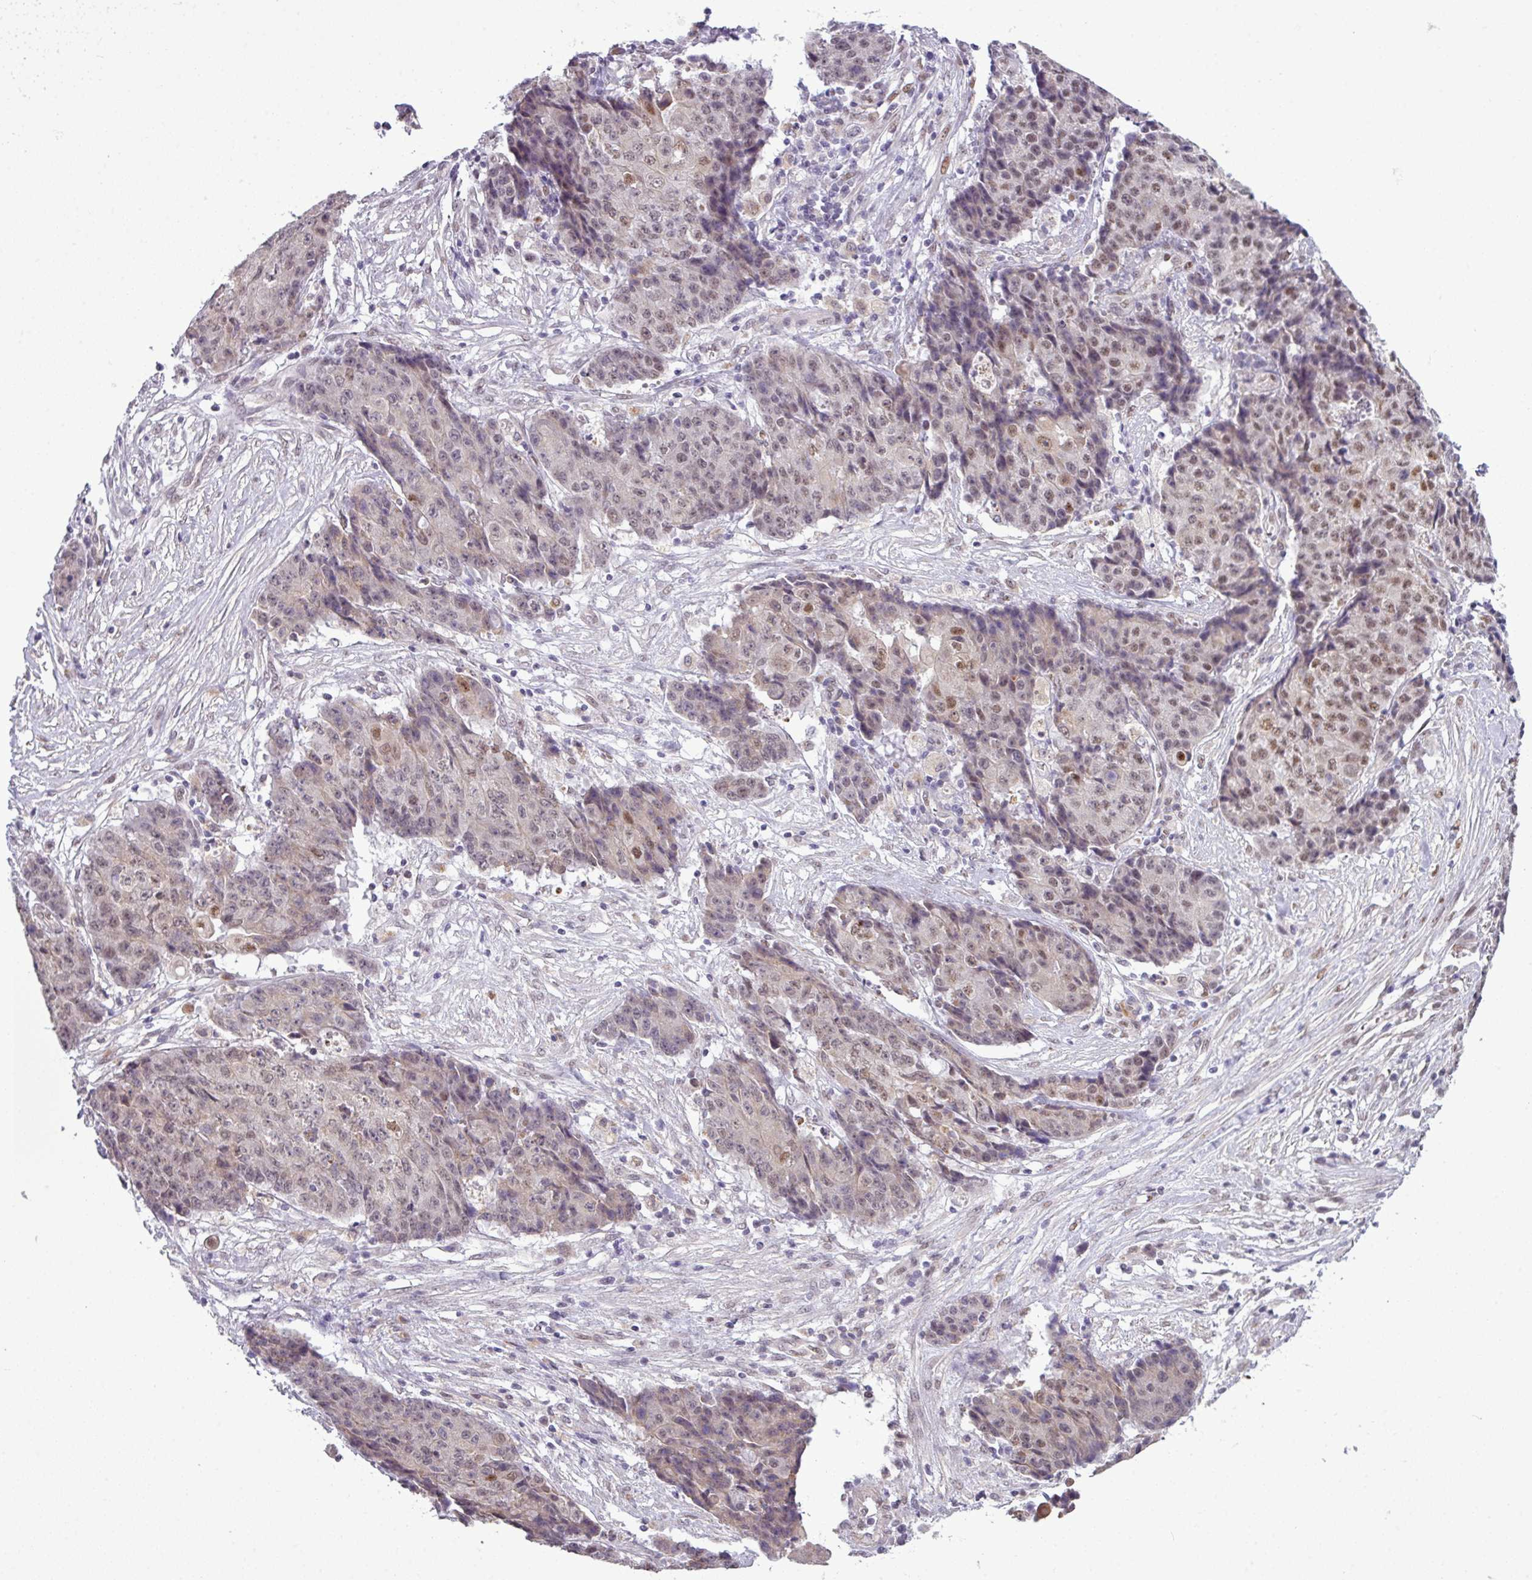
{"staining": {"intensity": "moderate", "quantity": ">75%", "location": "nuclear"}, "tissue": "ovarian cancer", "cell_type": "Tumor cells", "image_type": "cancer", "snomed": [{"axis": "morphology", "description": "Carcinoma, endometroid"}, {"axis": "topography", "description": "Ovary"}], "caption": "A photomicrograph of ovarian cancer (endometroid carcinoma) stained for a protein exhibits moderate nuclear brown staining in tumor cells.", "gene": "ZNF217", "patient": {"sex": "female", "age": 42}}